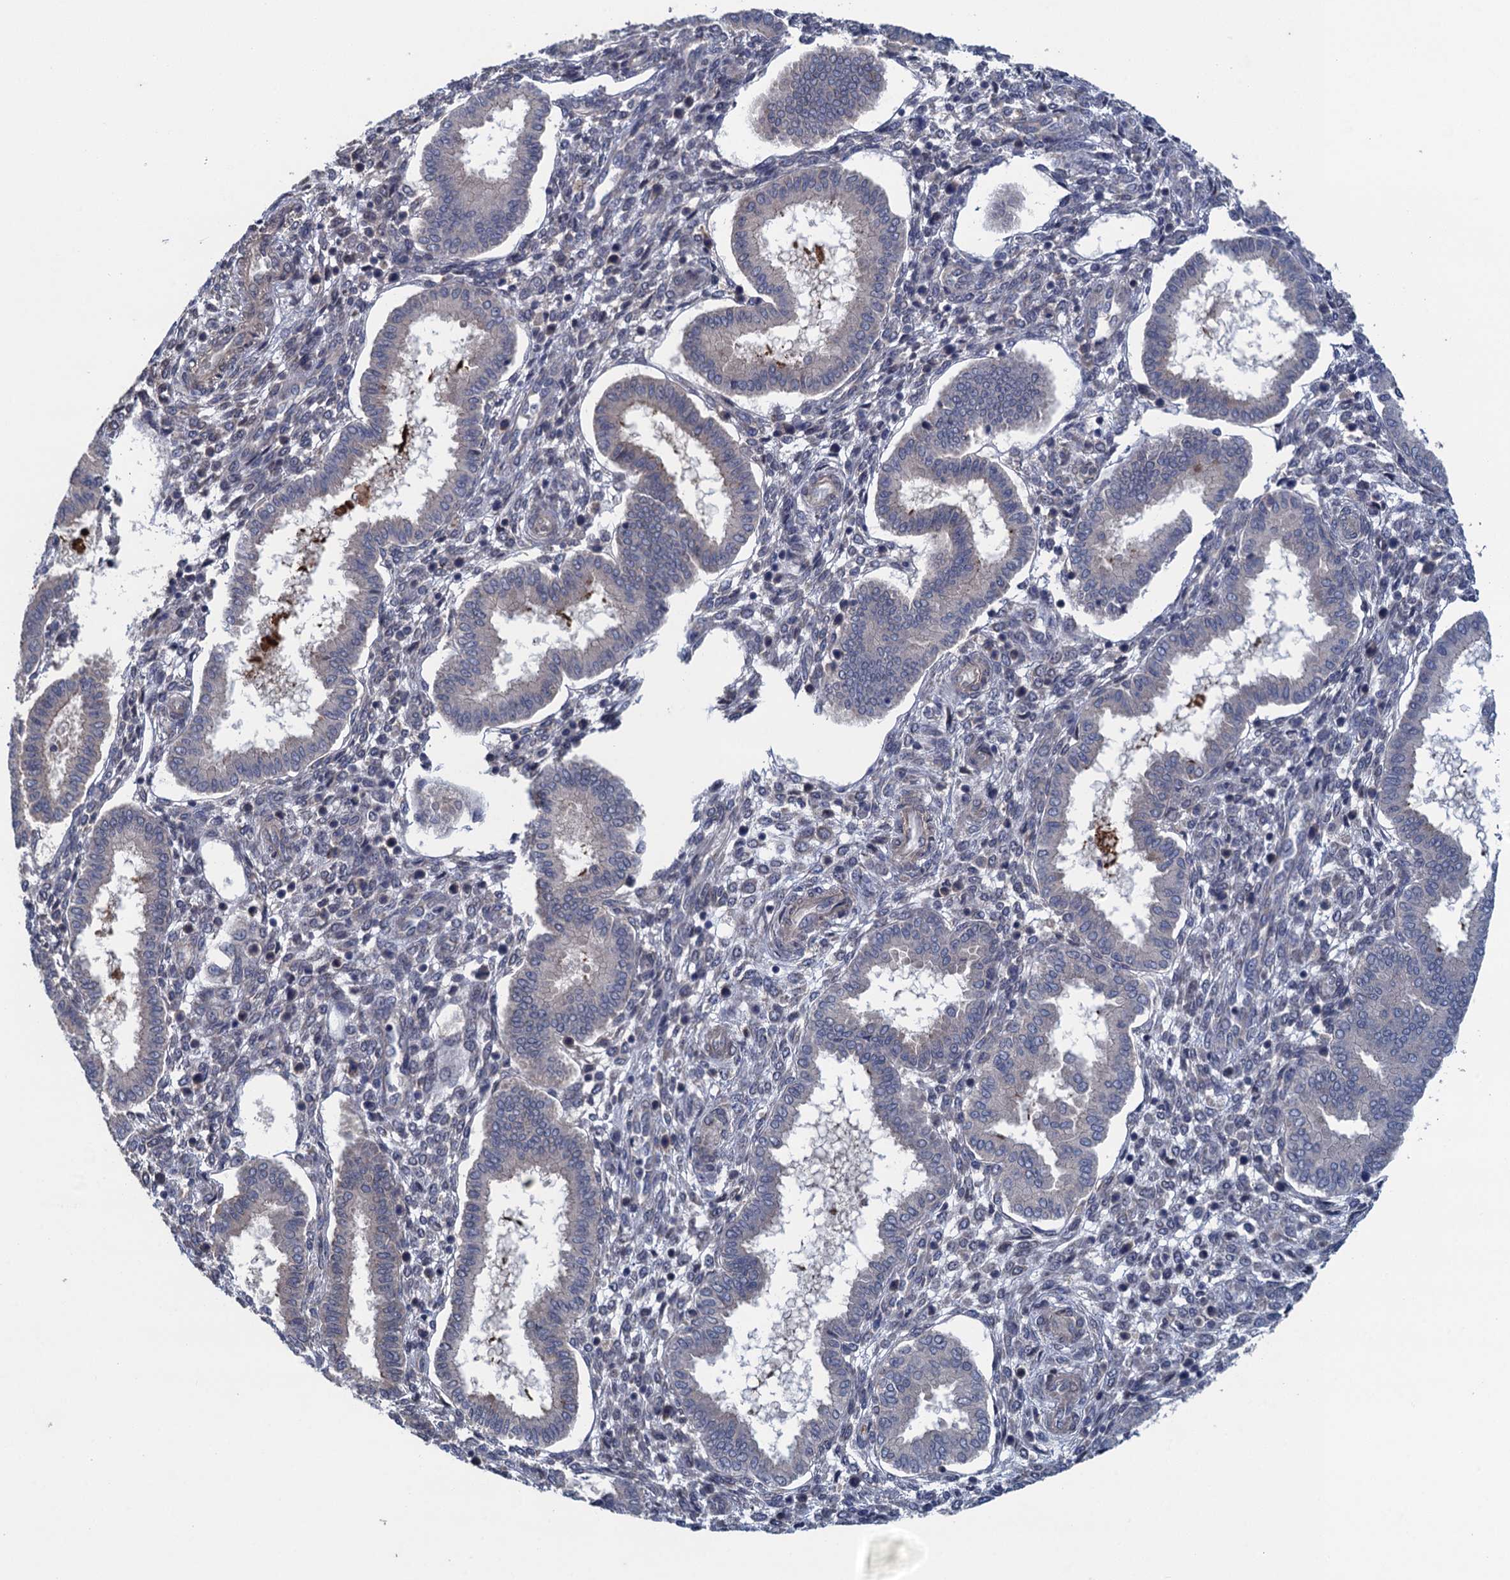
{"staining": {"intensity": "negative", "quantity": "none", "location": "none"}, "tissue": "endometrium", "cell_type": "Cells in endometrial stroma", "image_type": "normal", "snomed": [{"axis": "morphology", "description": "Normal tissue, NOS"}, {"axis": "topography", "description": "Endometrium"}], "caption": "The image demonstrates no staining of cells in endometrial stroma in benign endometrium. Nuclei are stained in blue.", "gene": "CTU2", "patient": {"sex": "female", "age": 24}}